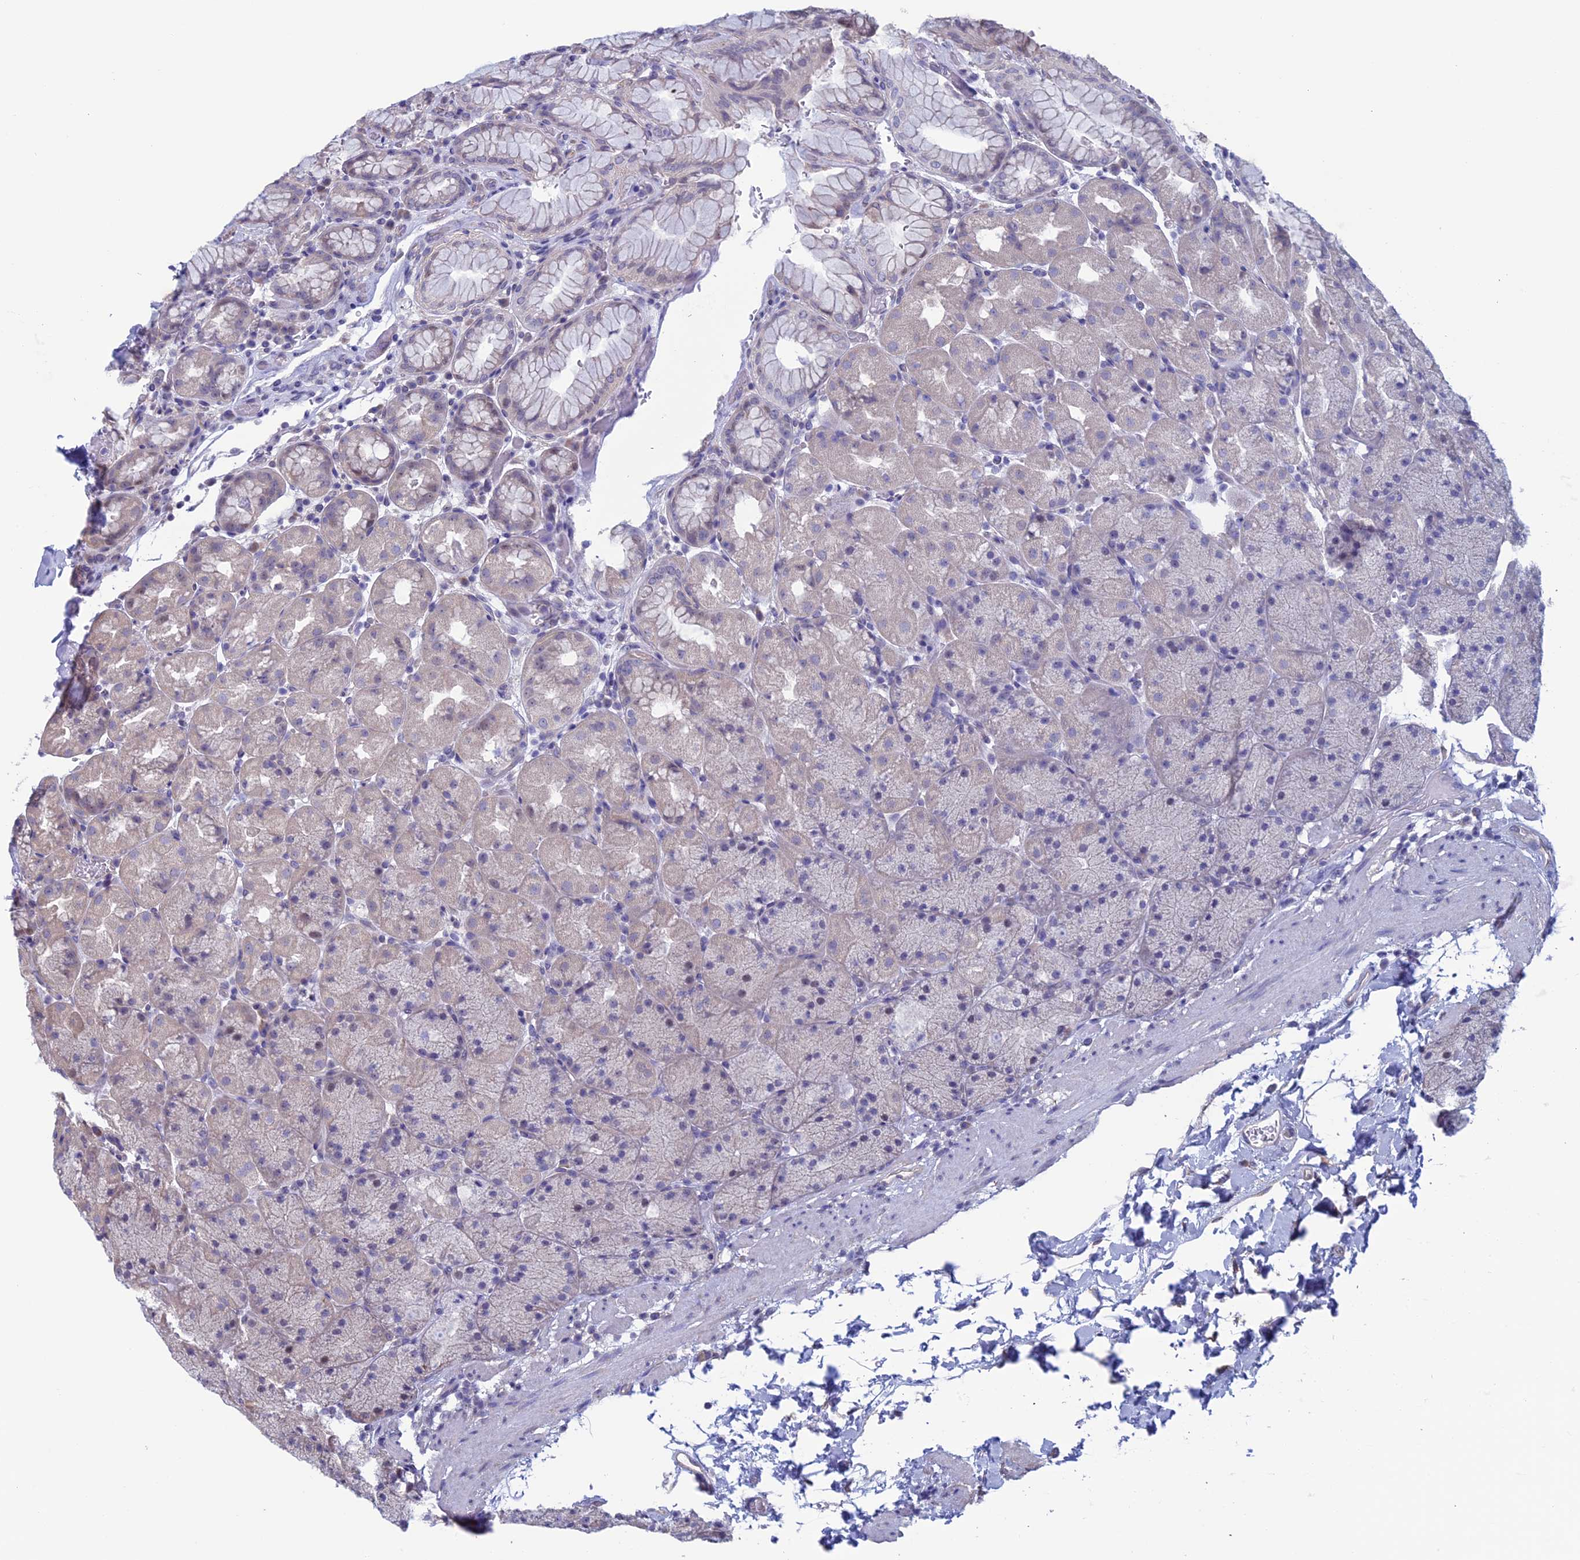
{"staining": {"intensity": "weak", "quantity": "<25%", "location": "cytoplasmic/membranous"}, "tissue": "stomach", "cell_type": "Glandular cells", "image_type": "normal", "snomed": [{"axis": "morphology", "description": "Normal tissue, NOS"}, {"axis": "topography", "description": "Stomach, upper"}, {"axis": "topography", "description": "Stomach, lower"}], "caption": "This is an immunohistochemistry image of unremarkable stomach. There is no expression in glandular cells.", "gene": "SLC1A6", "patient": {"sex": "male", "age": 67}}